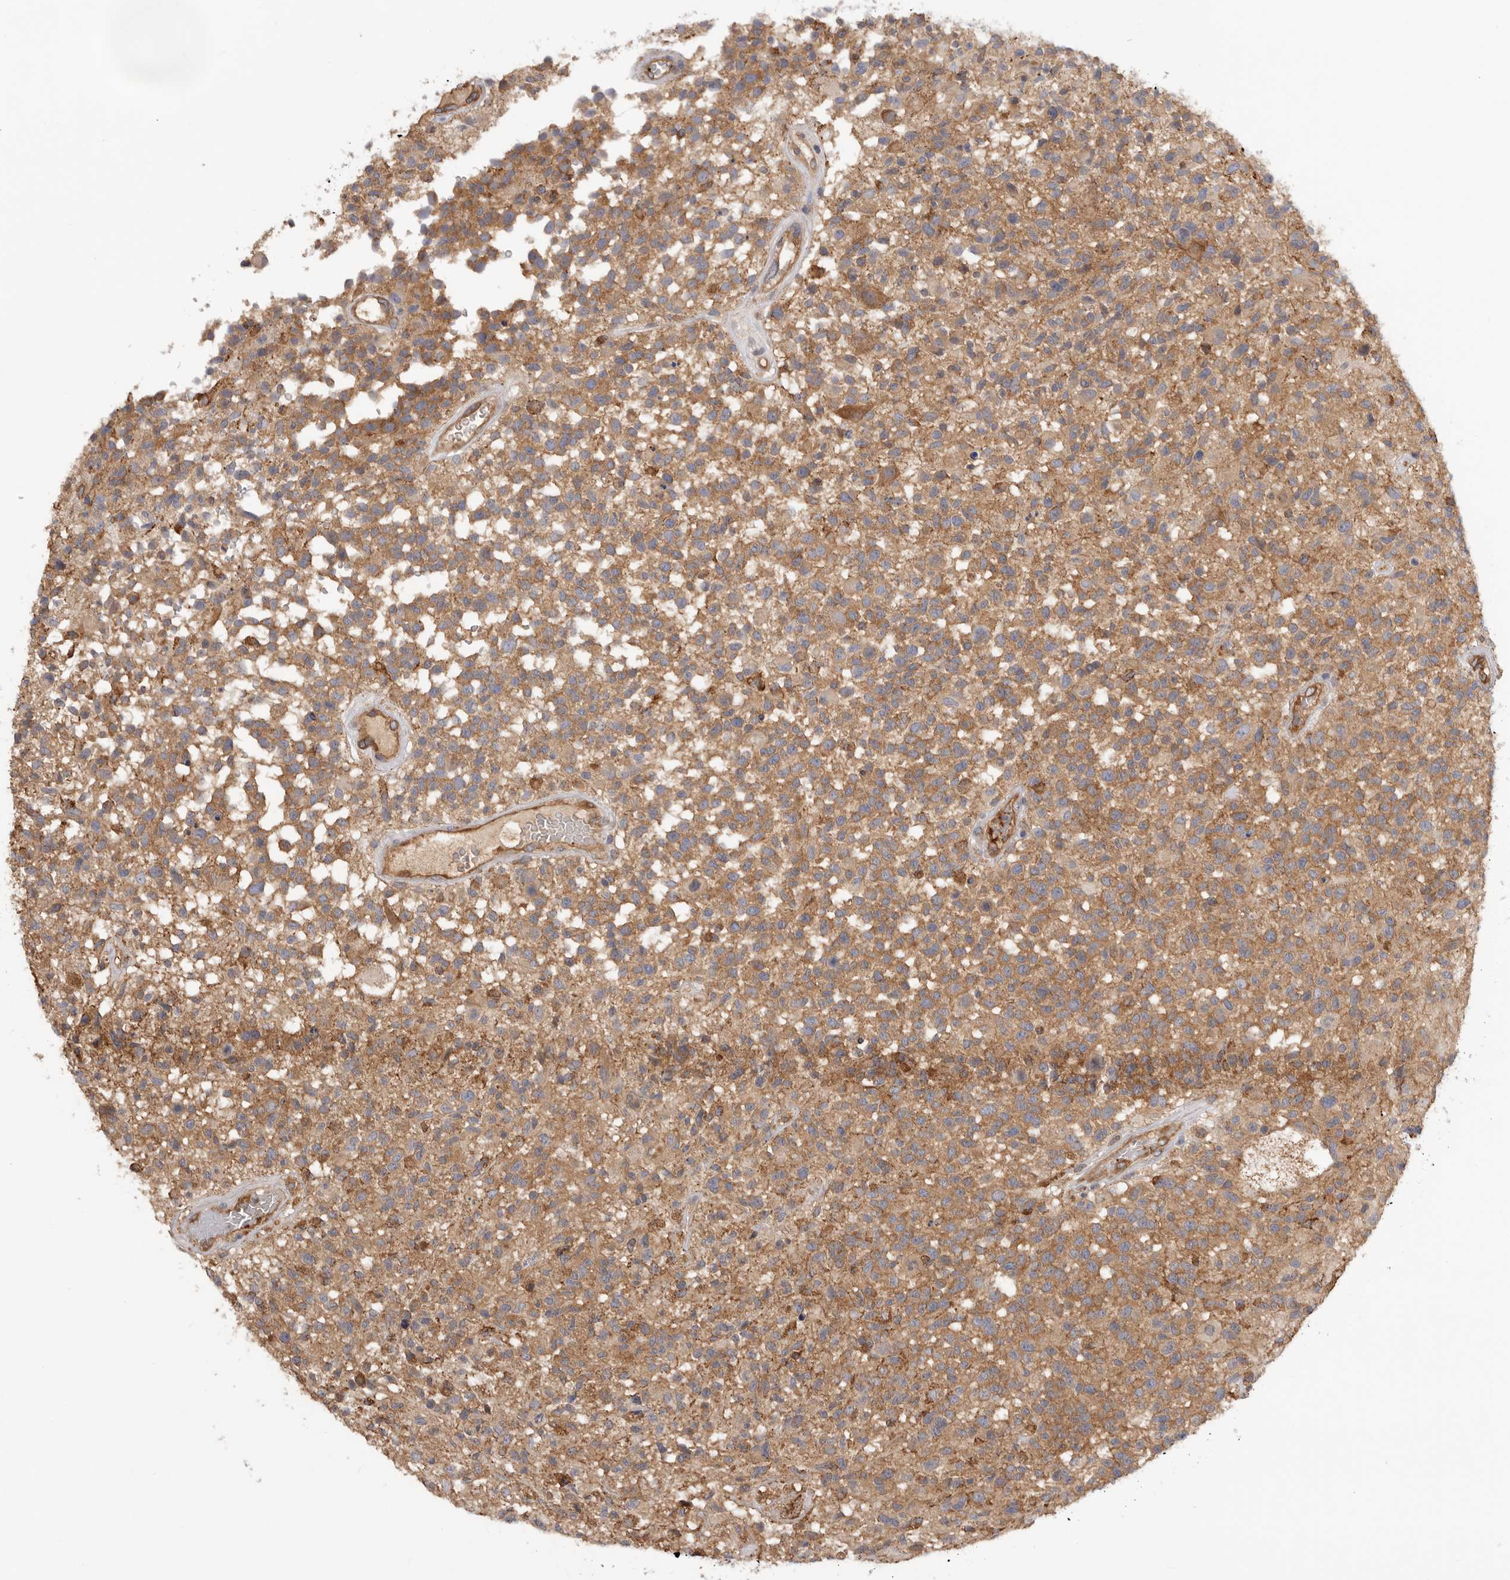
{"staining": {"intensity": "moderate", "quantity": ">75%", "location": "cytoplasmic/membranous"}, "tissue": "glioma", "cell_type": "Tumor cells", "image_type": "cancer", "snomed": [{"axis": "morphology", "description": "Glioma, malignant, High grade"}, {"axis": "morphology", "description": "Glioblastoma, NOS"}, {"axis": "topography", "description": "Brain"}], "caption": "Protein expression analysis of glioma exhibits moderate cytoplasmic/membranous positivity in about >75% of tumor cells.", "gene": "CDC42BPB", "patient": {"sex": "male", "age": 60}}